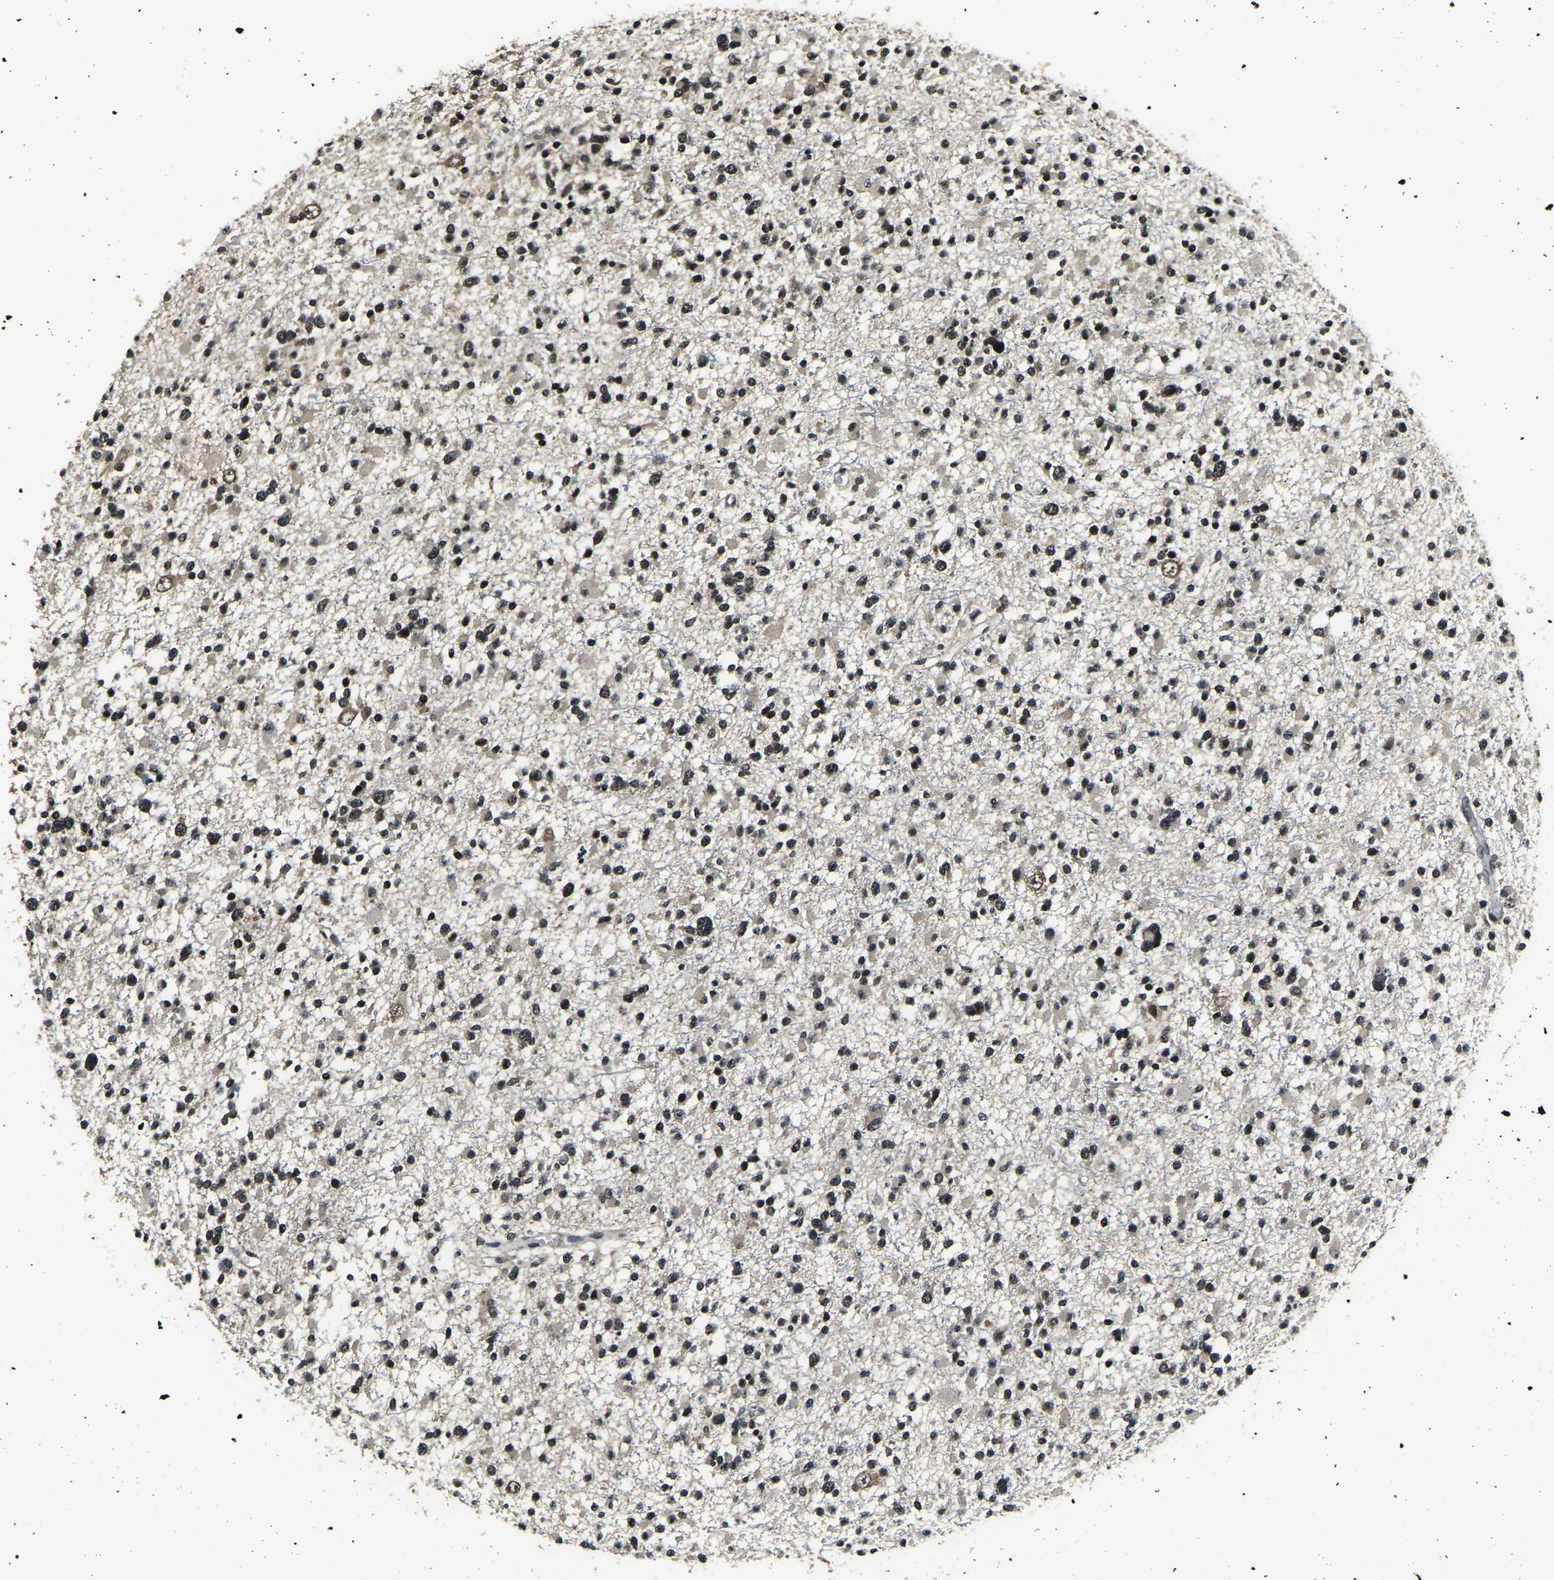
{"staining": {"intensity": "negative", "quantity": "none", "location": "none"}, "tissue": "glioma", "cell_type": "Tumor cells", "image_type": "cancer", "snomed": [{"axis": "morphology", "description": "Glioma, malignant, Low grade"}, {"axis": "topography", "description": "Brain"}], "caption": "Tumor cells show no significant positivity in malignant glioma (low-grade). (IHC, brightfield microscopy, high magnification).", "gene": "ANKIB1", "patient": {"sex": "female", "age": 22}}